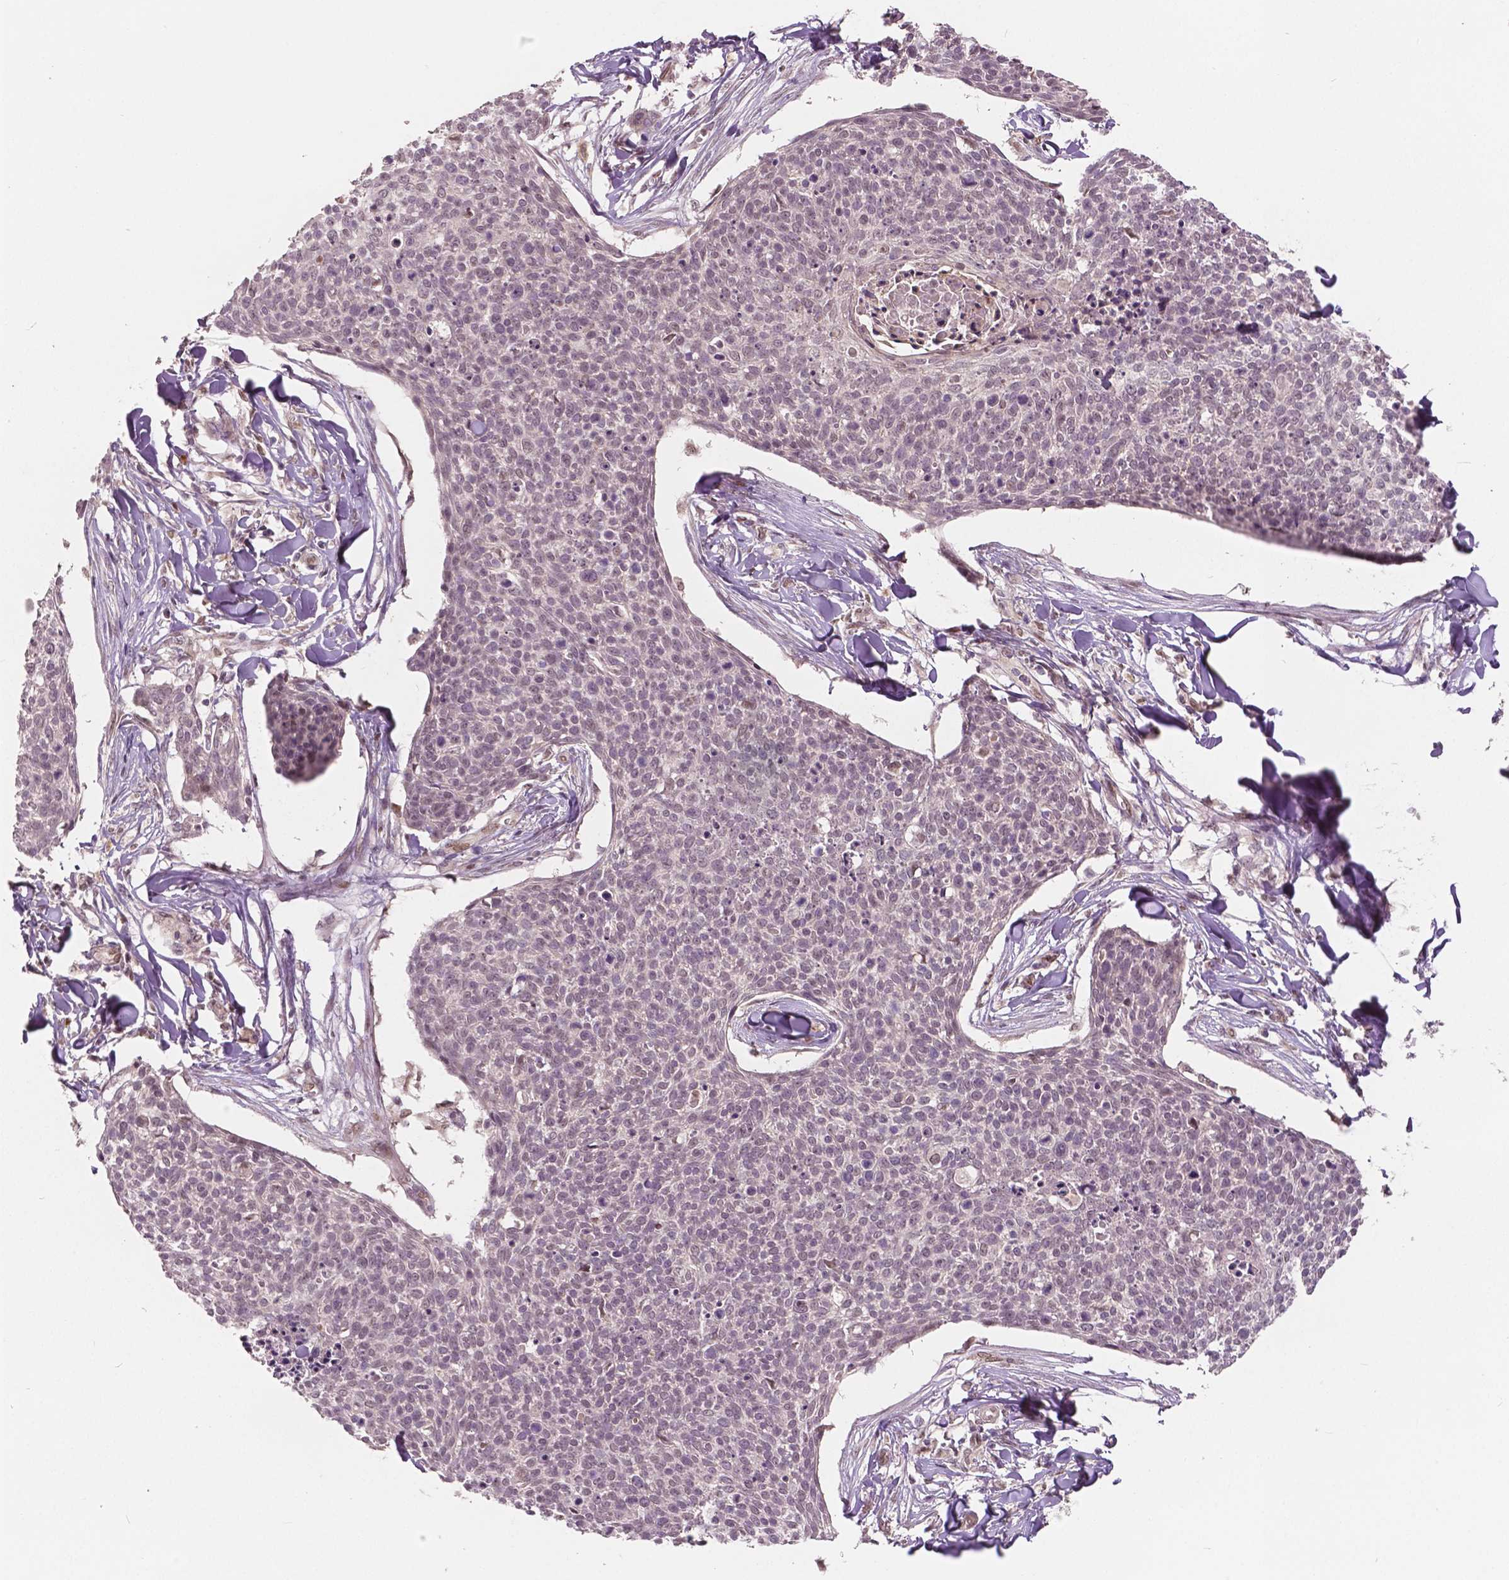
{"staining": {"intensity": "negative", "quantity": "none", "location": "none"}, "tissue": "skin cancer", "cell_type": "Tumor cells", "image_type": "cancer", "snomed": [{"axis": "morphology", "description": "Squamous cell carcinoma, NOS"}, {"axis": "topography", "description": "Skin"}, {"axis": "topography", "description": "Vulva"}], "caption": "Immunohistochemical staining of human squamous cell carcinoma (skin) displays no significant positivity in tumor cells.", "gene": "HMBOX1", "patient": {"sex": "female", "age": 75}}